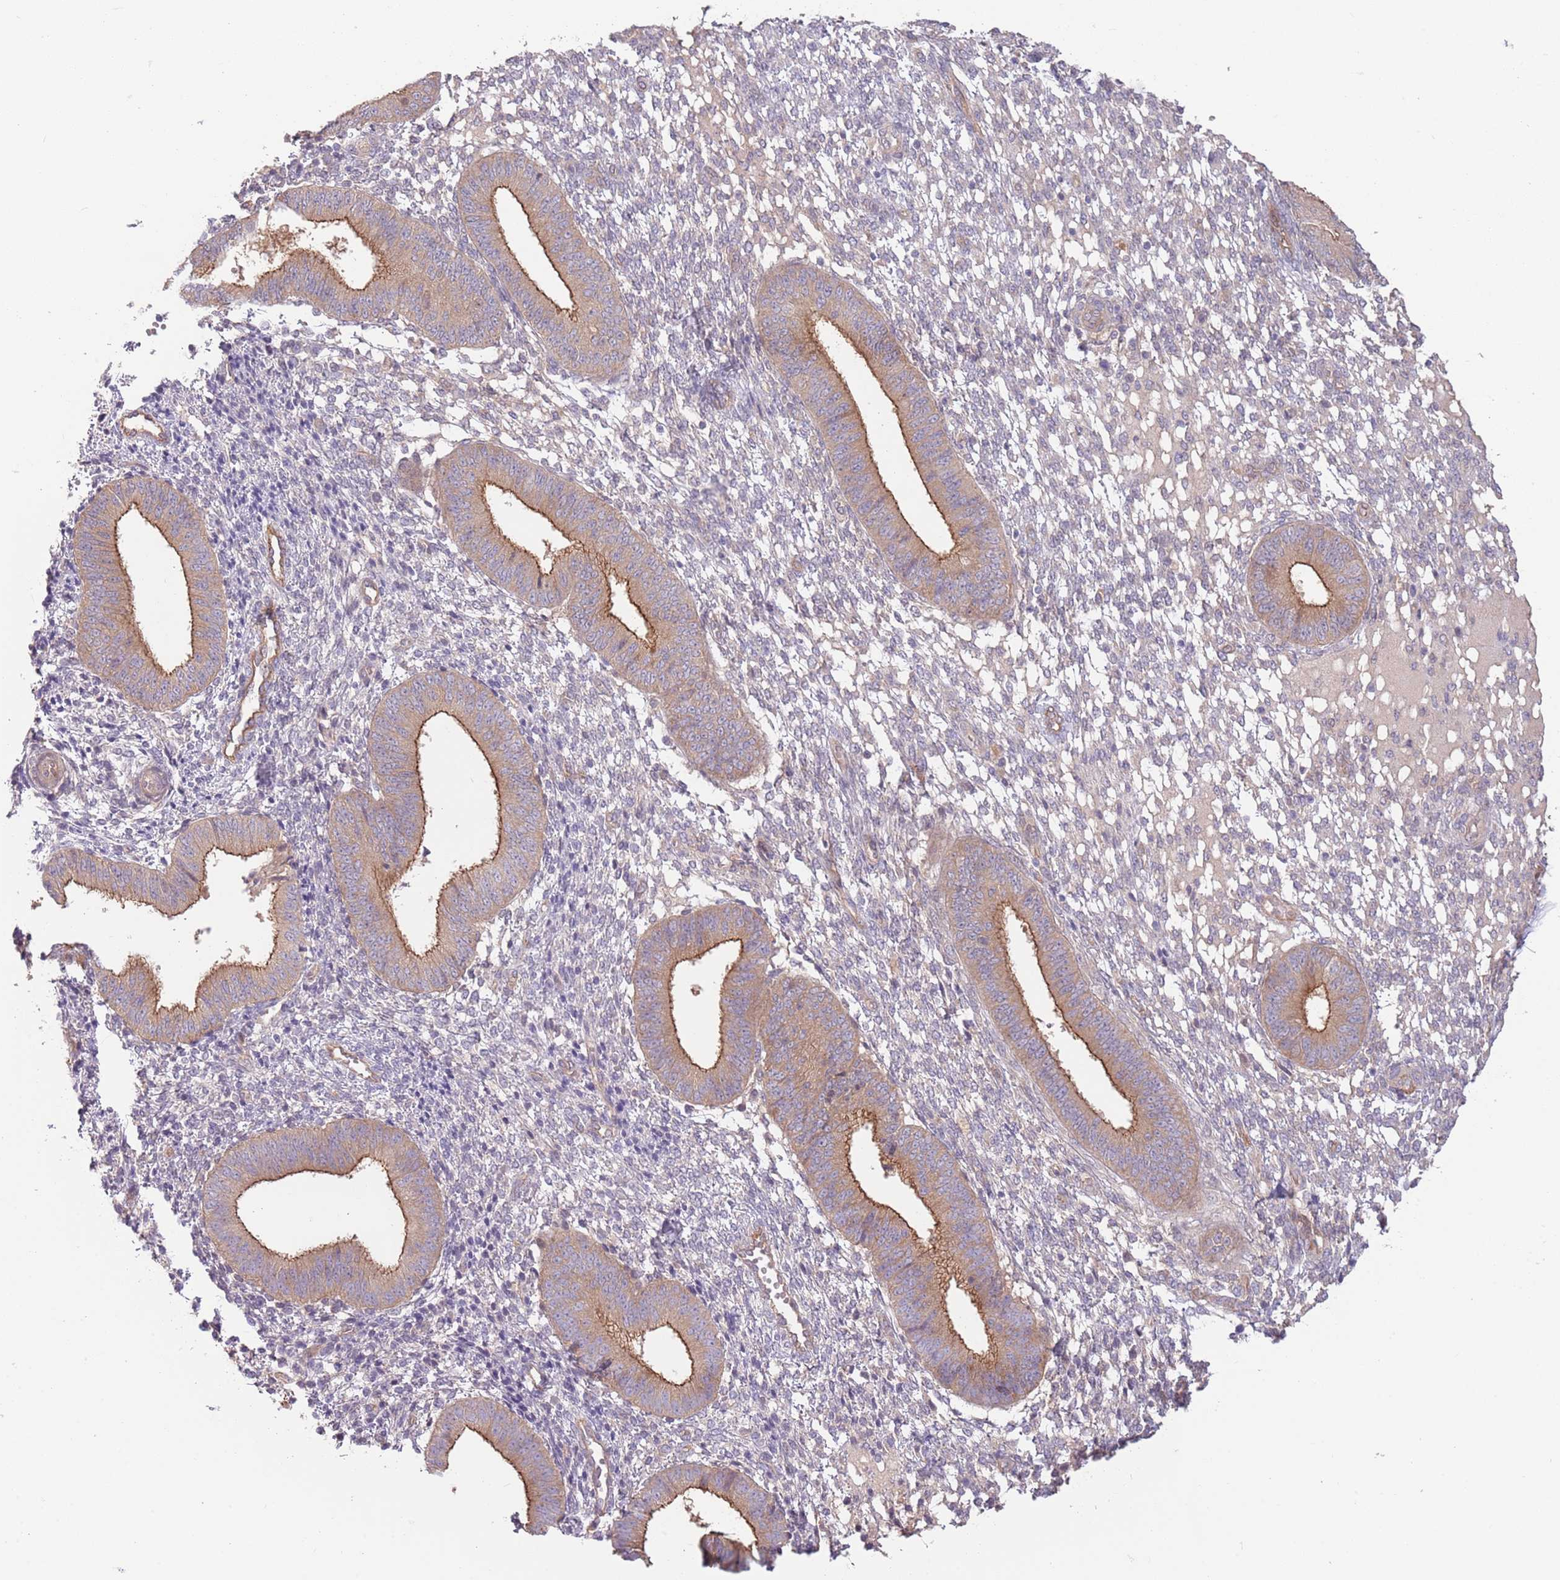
{"staining": {"intensity": "negative", "quantity": "none", "location": "none"}, "tissue": "endometrium", "cell_type": "Cells in endometrial stroma", "image_type": "normal", "snomed": [{"axis": "morphology", "description": "Normal tissue, NOS"}, {"axis": "topography", "description": "Endometrium"}], "caption": "Cells in endometrial stroma are negative for protein expression in benign human endometrium. (DAB immunohistochemistry visualized using brightfield microscopy, high magnification).", "gene": "SAV1", "patient": {"sex": "female", "age": 49}}